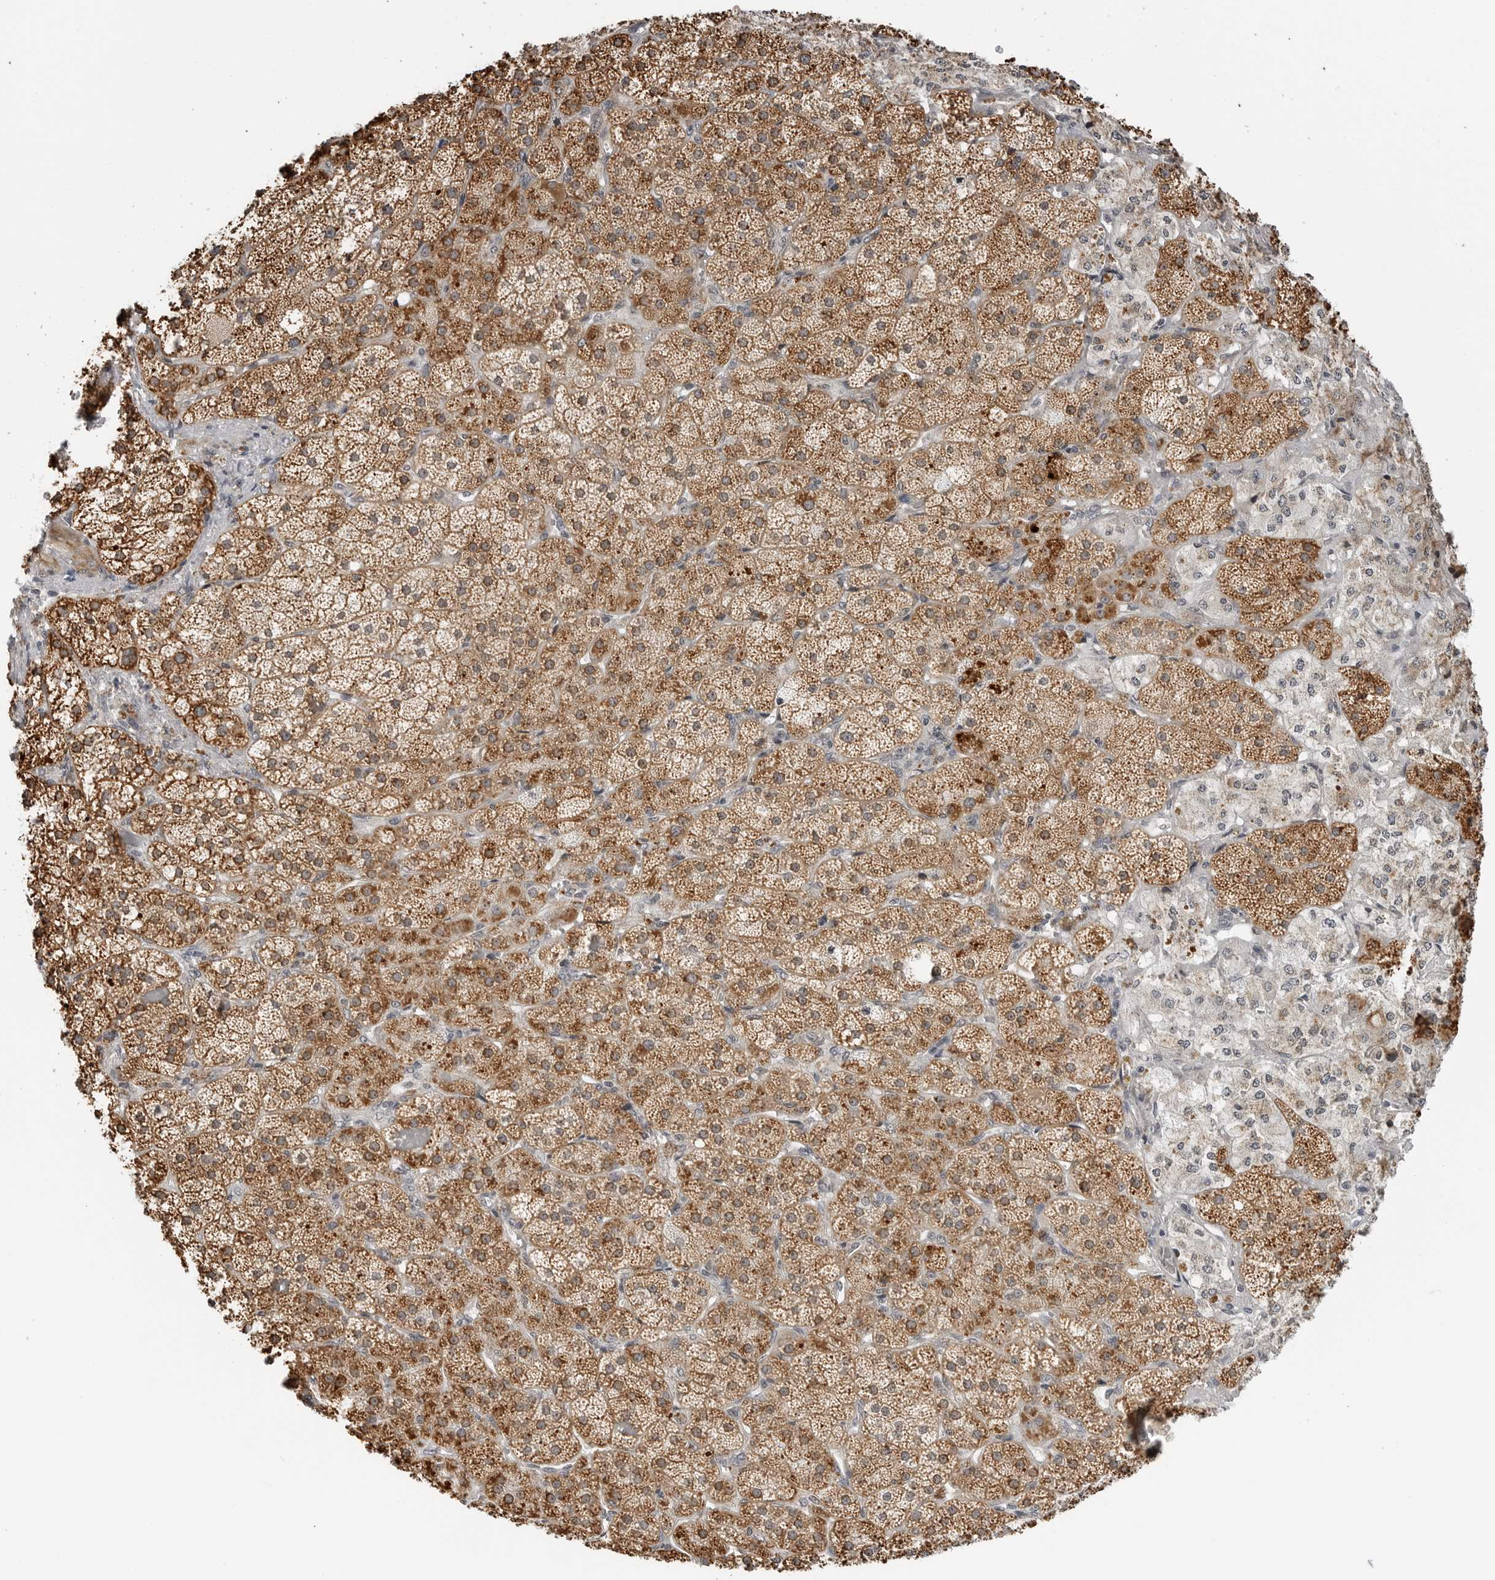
{"staining": {"intensity": "moderate", "quantity": ">75%", "location": "cytoplasmic/membranous"}, "tissue": "adrenal gland", "cell_type": "Glandular cells", "image_type": "normal", "snomed": [{"axis": "morphology", "description": "Normal tissue, NOS"}, {"axis": "topography", "description": "Adrenal gland"}], "caption": "Benign adrenal gland was stained to show a protein in brown. There is medium levels of moderate cytoplasmic/membranous staining in about >75% of glandular cells. The protein is stained brown, and the nuclei are stained in blue (DAB IHC with brightfield microscopy, high magnification).", "gene": "PEX2", "patient": {"sex": "male", "age": 57}}